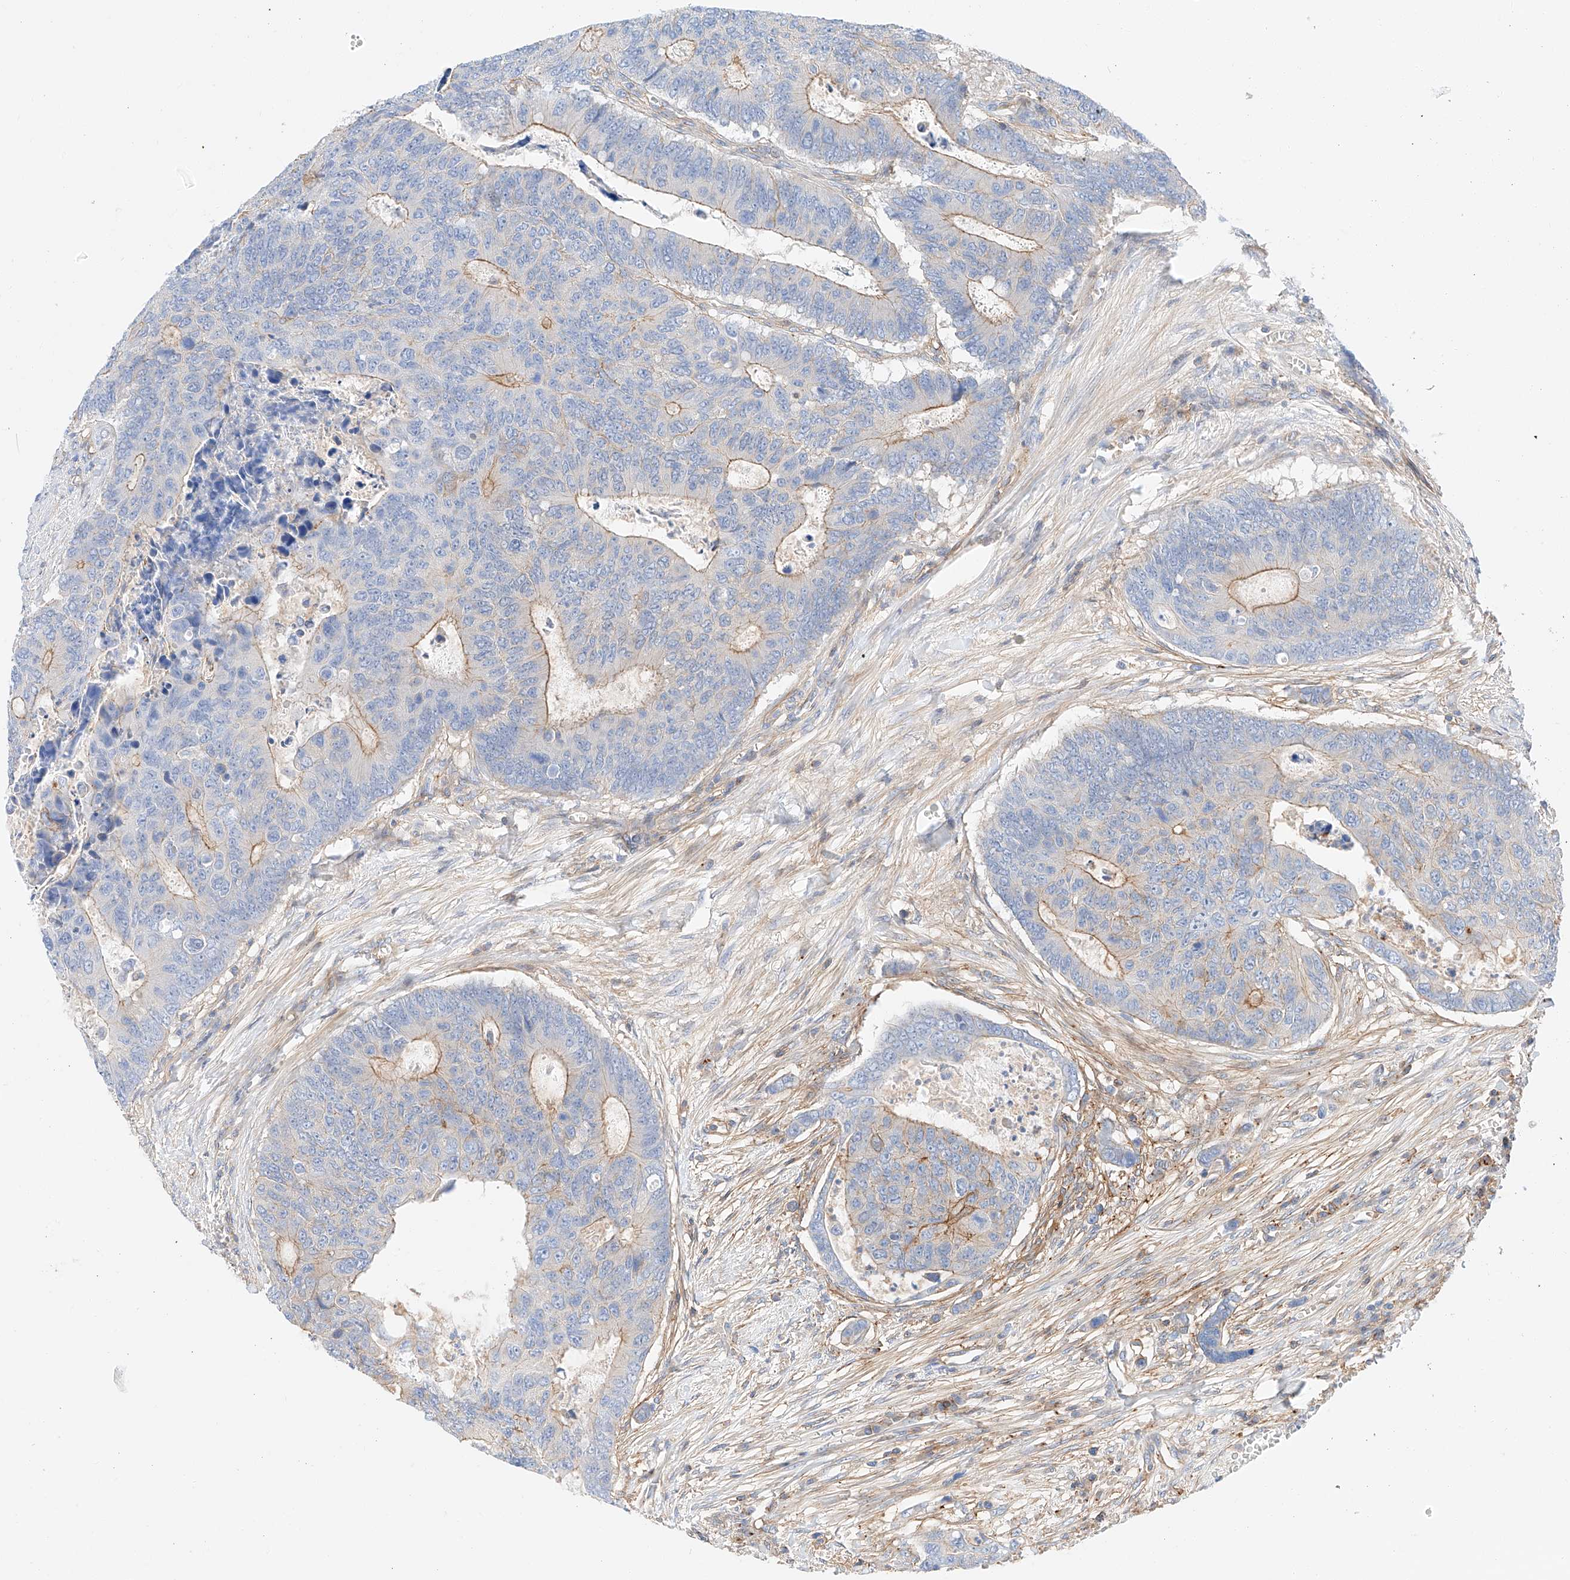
{"staining": {"intensity": "moderate", "quantity": "25%-75%", "location": "cytoplasmic/membranous"}, "tissue": "colorectal cancer", "cell_type": "Tumor cells", "image_type": "cancer", "snomed": [{"axis": "morphology", "description": "Adenocarcinoma, NOS"}, {"axis": "topography", "description": "Colon"}], "caption": "Immunohistochemical staining of human colorectal cancer (adenocarcinoma) demonstrates medium levels of moderate cytoplasmic/membranous protein positivity in approximately 25%-75% of tumor cells.", "gene": "HAUS4", "patient": {"sex": "male", "age": 87}}